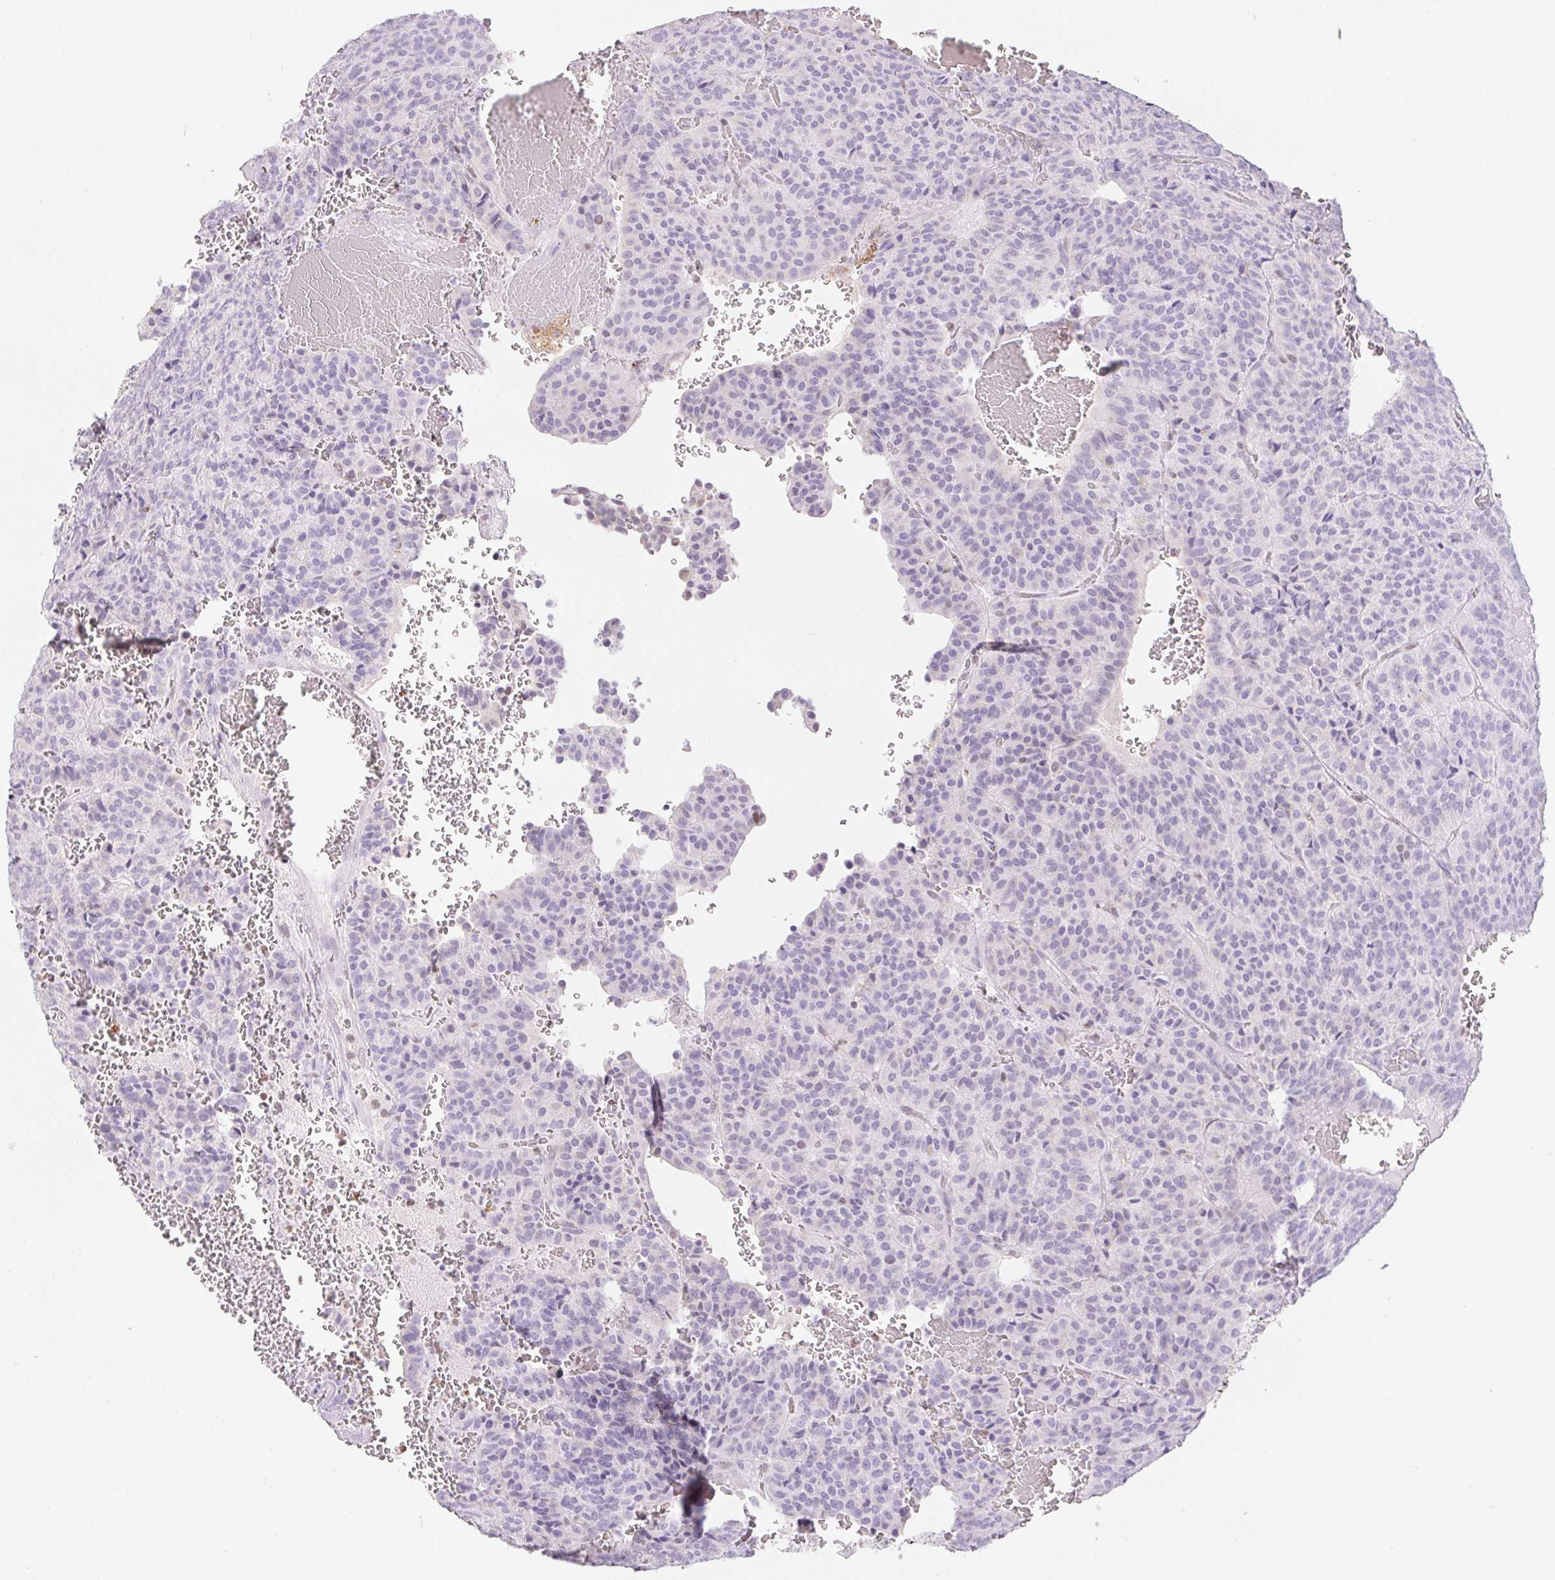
{"staining": {"intensity": "negative", "quantity": "none", "location": "none"}, "tissue": "carcinoid", "cell_type": "Tumor cells", "image_type": "cancer", "snomed": [{"axis": "morphology", "description": "Carcinoid, malignant, NOS"}, {"axis": "topography", "description": "Lung"}], "caption": "IHC of human carcinoid (malignant) displays no expression in tumor cells.", "gene": "POLD3", "patient": {"sex": "male", "age": 70}}